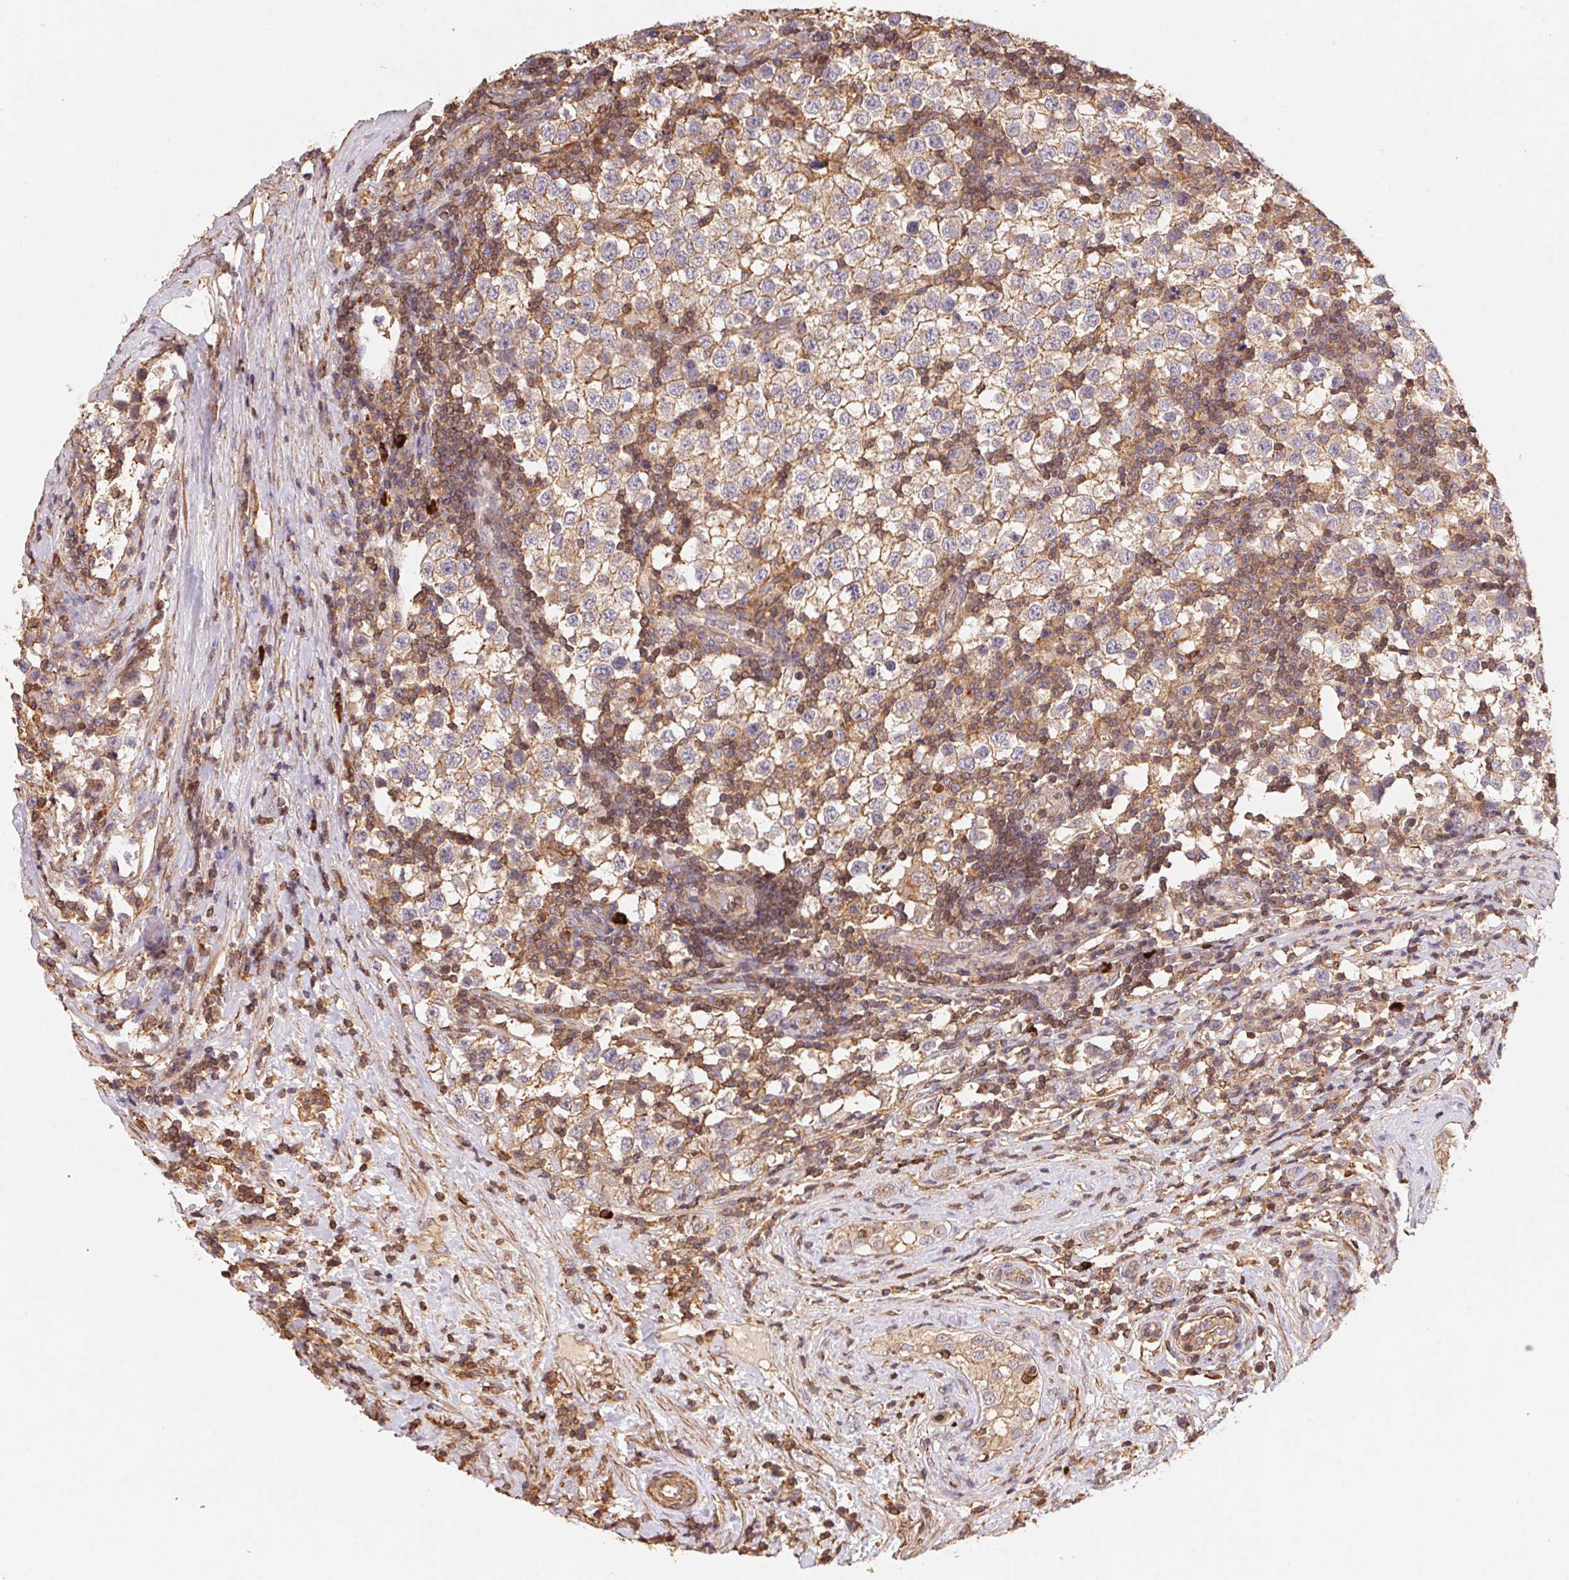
{"staining": {"intensity": "weak", "quantity": ">75%", "location": "cytoplasmic/membranous"}, "tissue": "testis cancer", "cell_type": "Tumor cells", "image_type": "cancer", "snomed": [{"axis": "morphology", "description": "Seminoma, NOS"}, {"axis": "topography", "description": "Testis"}], "caption": "High-magnification brightfield microscopy of testis seminoma stained with DAB (3,3'-diaminobenzidine) (brown) and counterstained with hematoxylin (blue). tumor cells exhibit weak cytoplasmic/membranous positivity is present in approximately>75% of cells.", "gene": "ATG10", "patient": {"sex": "male", "age": 34}}